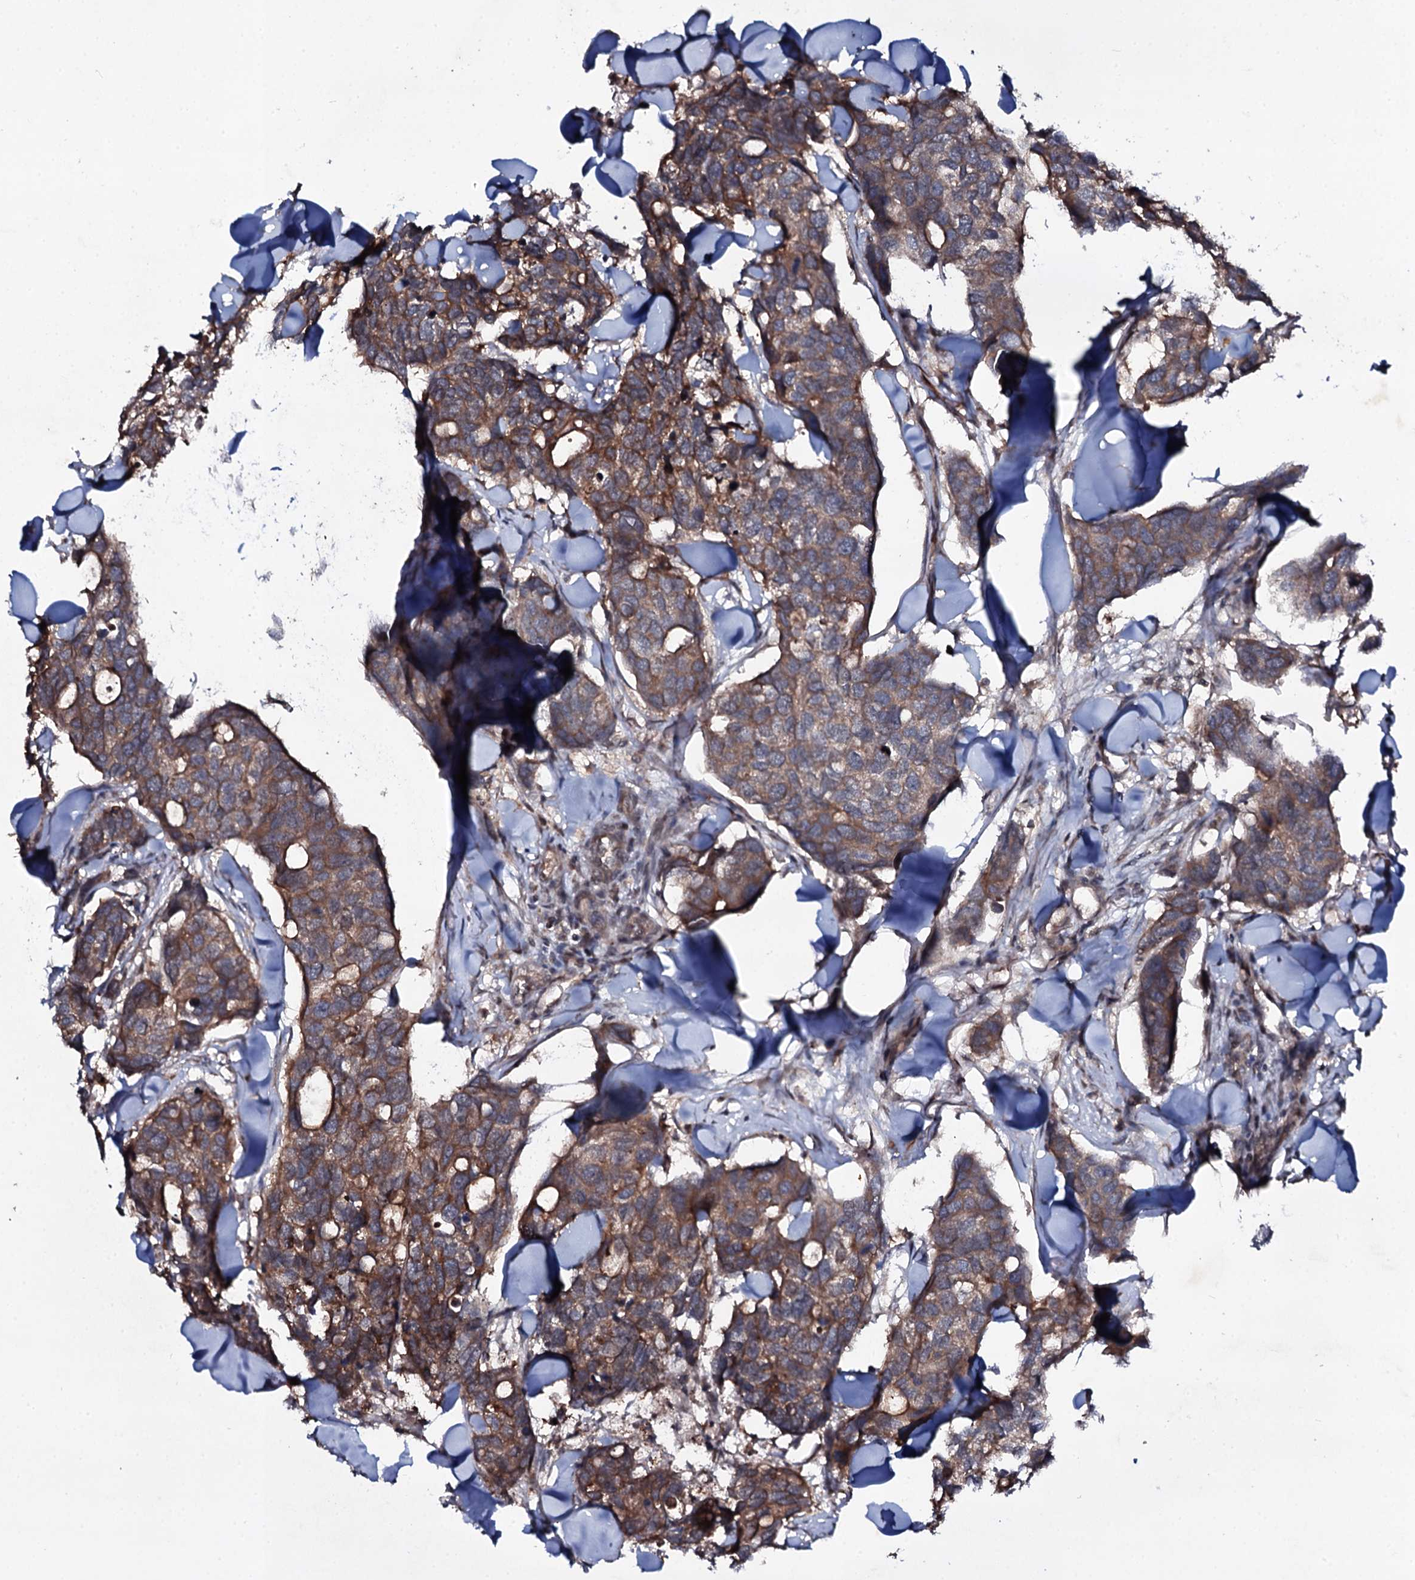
{"staining": {"intensity": "moderate", "quantity": ">75%", "location": "cytoplasmic/membranous"}, "tissue": "breast cancer", "cell_type": "Tumor cells", "image_type": "cancer", "snomed": [{"axis": "morphology", "description": "Duct carcinoma"}, {"axis": "topography", "description": "Breast"}], "caption": "A micrograph showing moderate cytoplasmic/membranous expression in about >75% of tumor cells in intraductal carcinoma (breast), as visualized by brown immunohistochemical staining.", "gene": "SNAP23", "patient": {"sex": "female", "age": 83}}